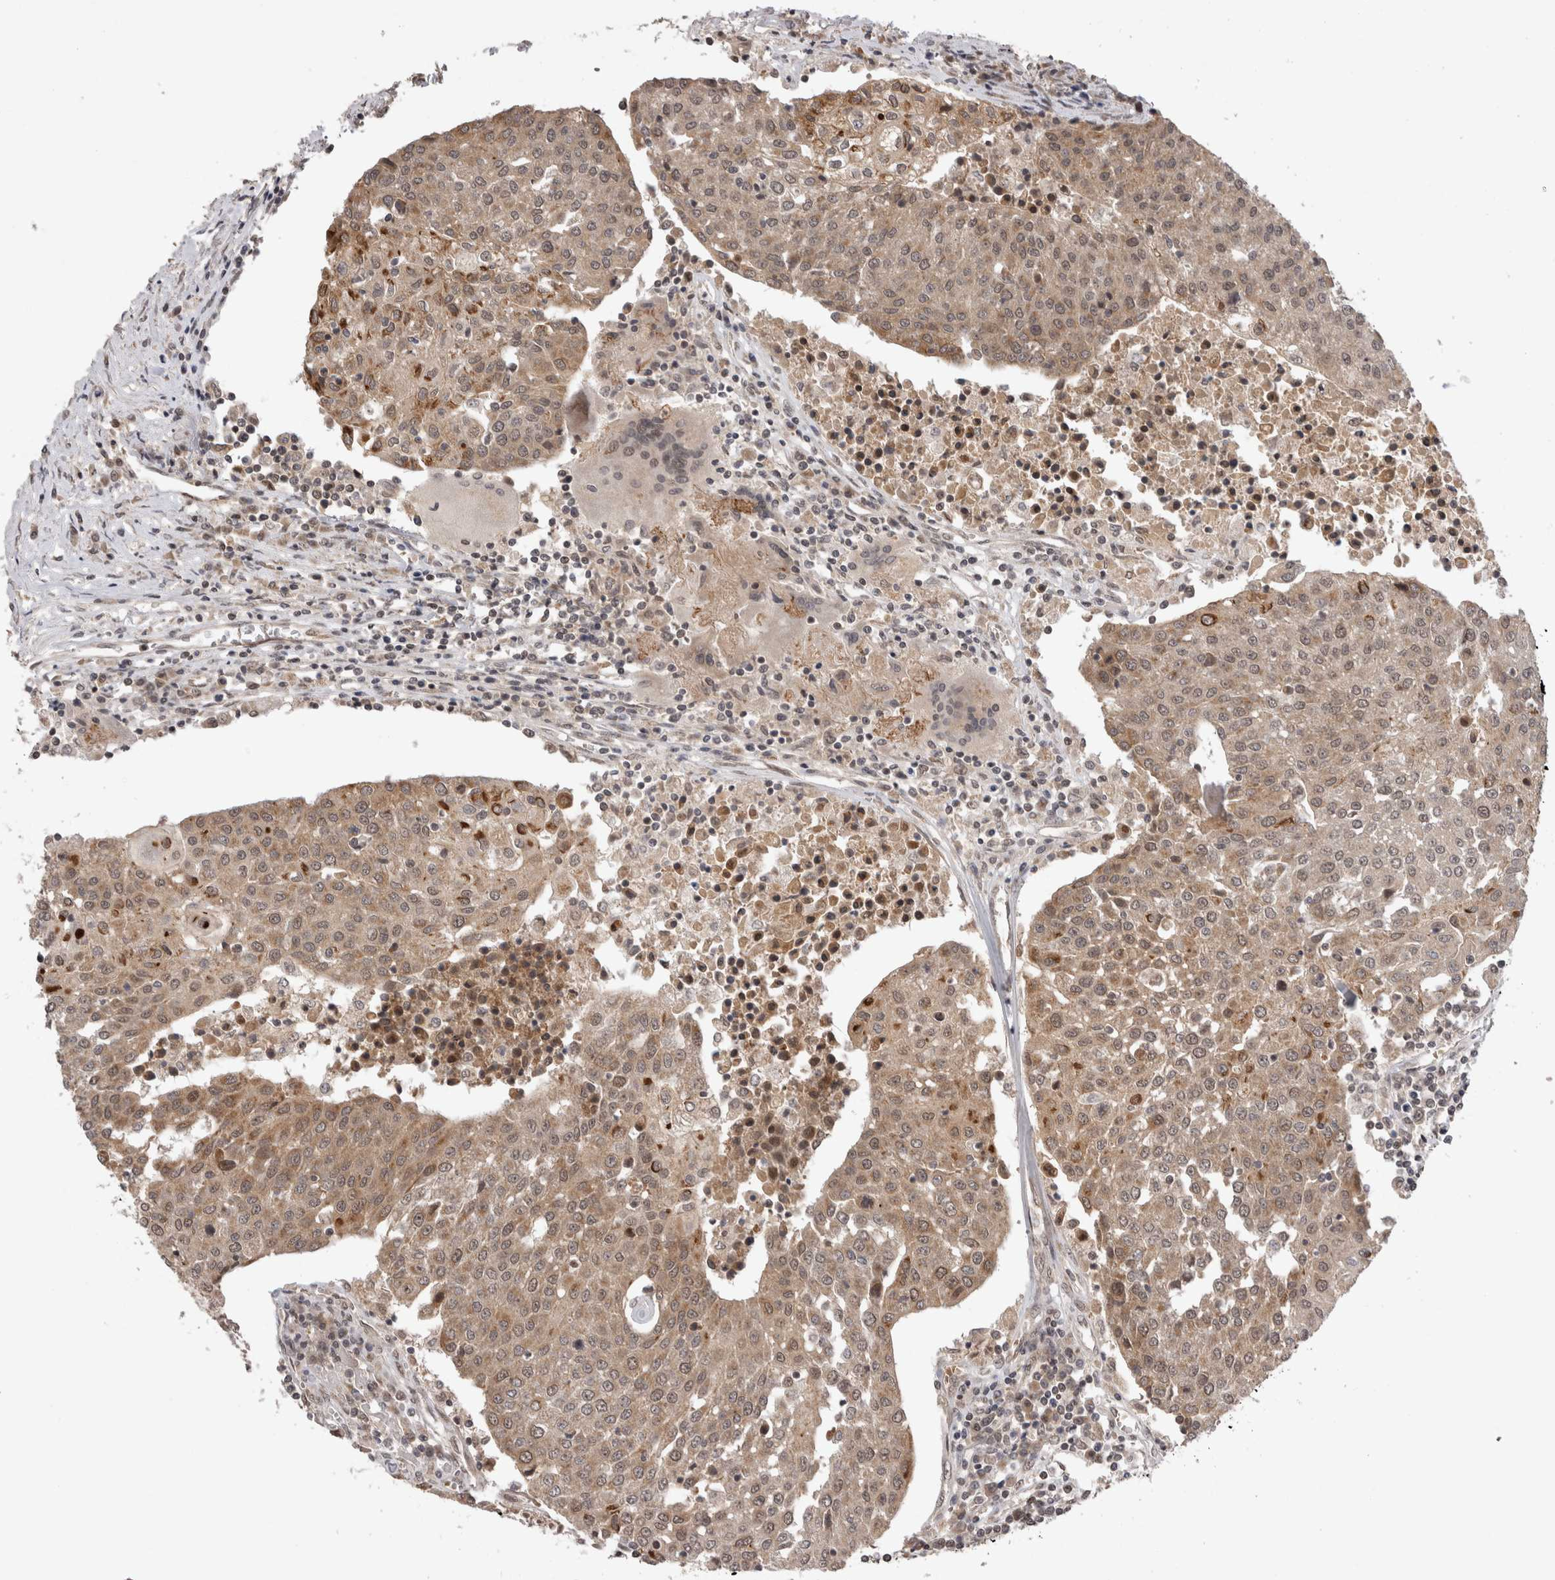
{"staining": {"intensity": "moderate", "quantity": ">75%", "location": "cytoplasmic/membranous,nuclear"}, "tissue": "urothelial cancer", "cell_type": "Tumor cells", "image_type": "cancer", "snomed": [{"axis": "morphology", "description": "Urothelial carcinoma, High grade"}, {"axis": "topography", "description": "Urinary bladder"}], "caption": "Protein staining of high-grade urothelial carcinoma tissue reveals moderate cytoplasmic/membranous and nuclear staining in about >75% of tumor cells. The staining is performed using DAB (3,3'-diaminobenzidine) brown chromogen to label protein expression. The nuclei are counter-stained blue using hematoxylin.", "gene": "TMEM65", "patient": {"sex": "female", "age": 85}}